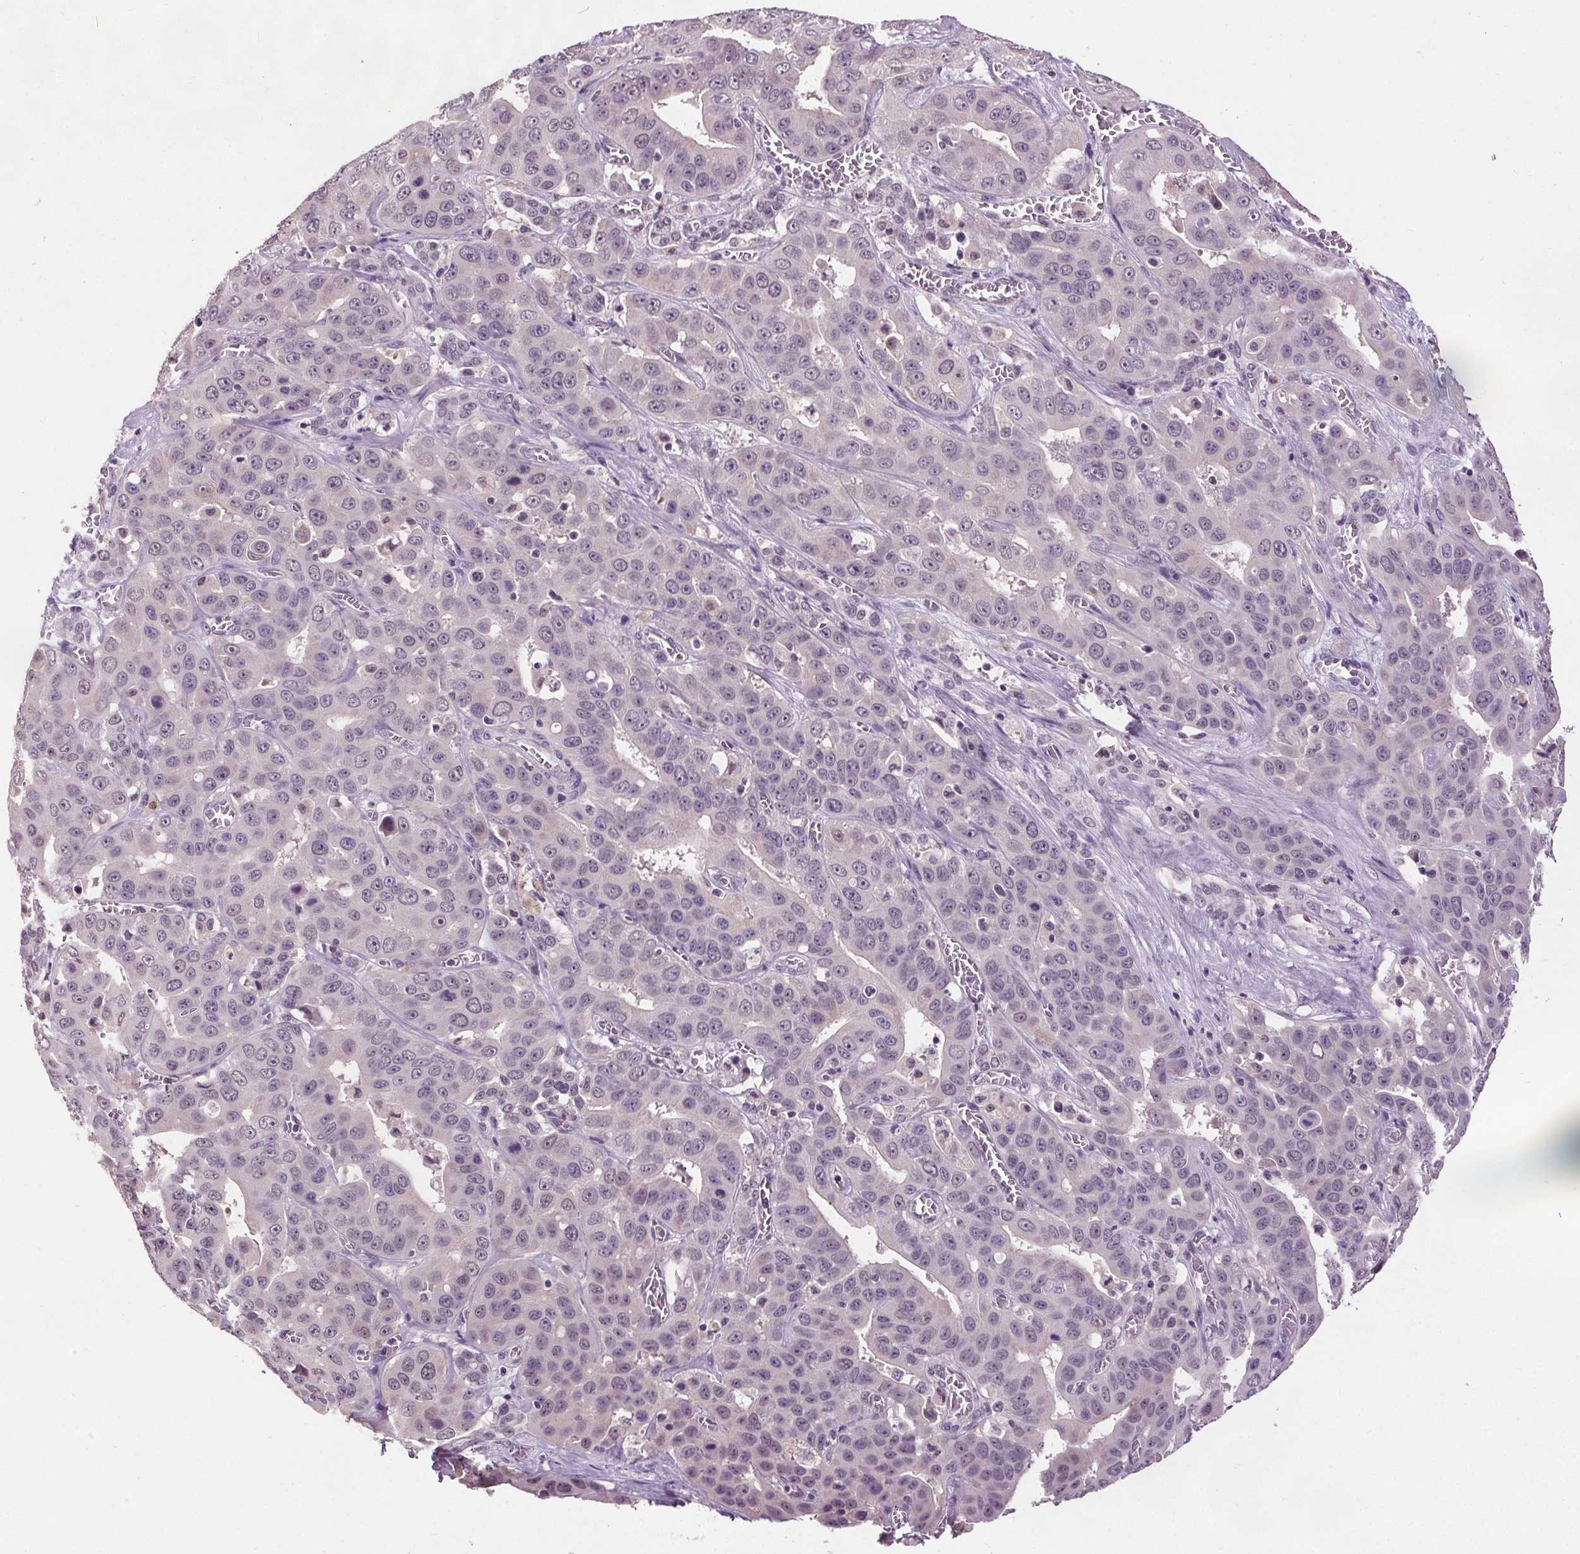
{"staining": {"intensity": "negative", "quantity": "none", "location": "none"}, "tissue": "liver cancer", "cell_type": "Tumor cells", "image_type": "cancer", "snomed": [{"axis": "morphology", "description": "Cholangiocarcinoma"}, {"axis": "topography", "description": "Liver"}], "caption": "Tumor cells are negative for brown protein staining in liver cancer (cholangiocarcinoma).", "gene": "SLC2A9", "patient": {"sex": "female", "age": 52}}